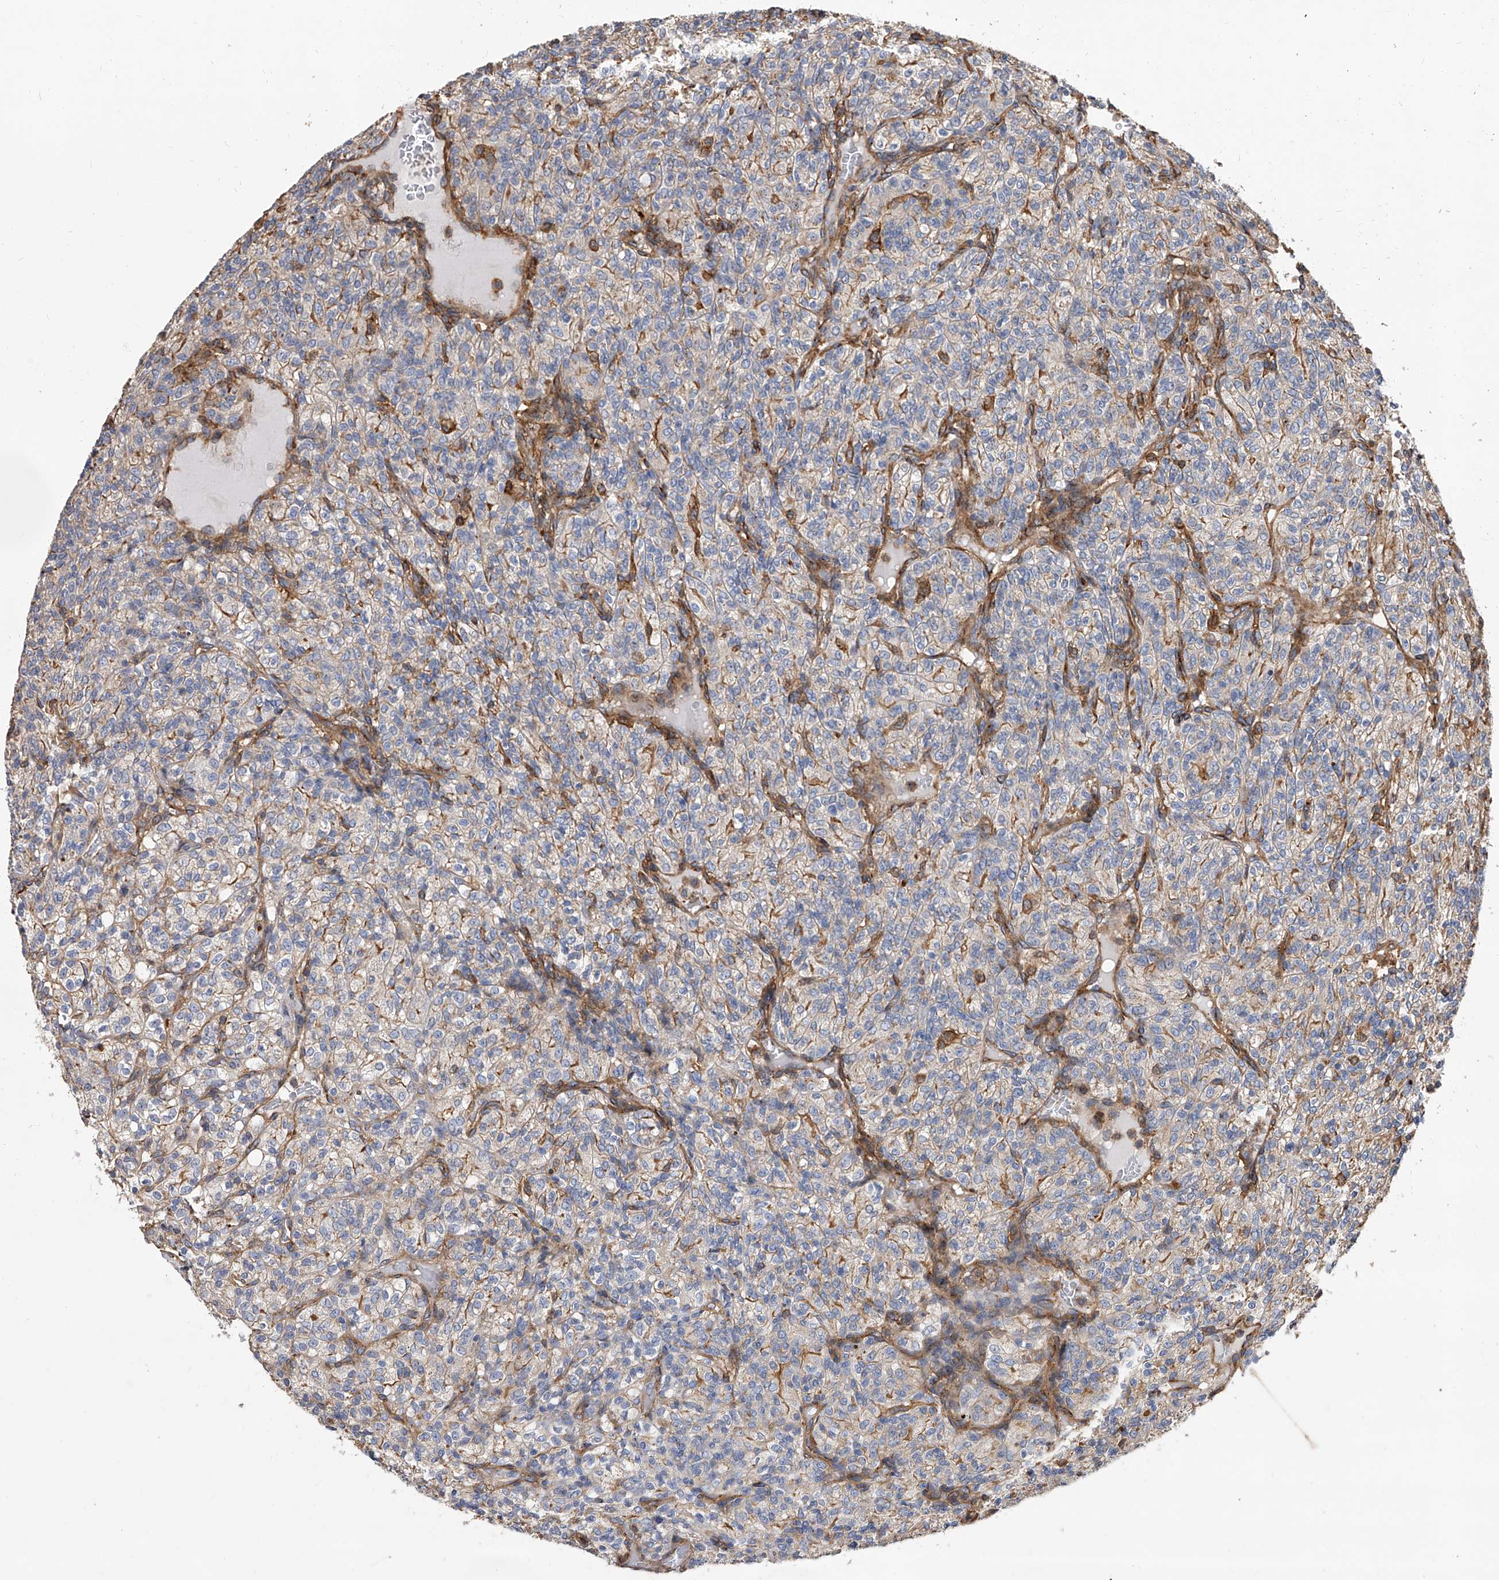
{"staining": {"intensity": "negative", "quantity": "none", "location": "none"}, "tissue": "renal cancer", "cell_type": "Tumor cells", "image_type": "cancer", "snomed": [{"axis": "morphology", "description": "Adenocarcinoma, NOS"}, {"axis": "topography", "description": "Kidney"}], "caption": "Photomicrograph shows no protein positivity in tumor cells of renal adenocarcinoma tissue.", "gene": "PISD", "patient": {"sex": "male", "age": 77}}